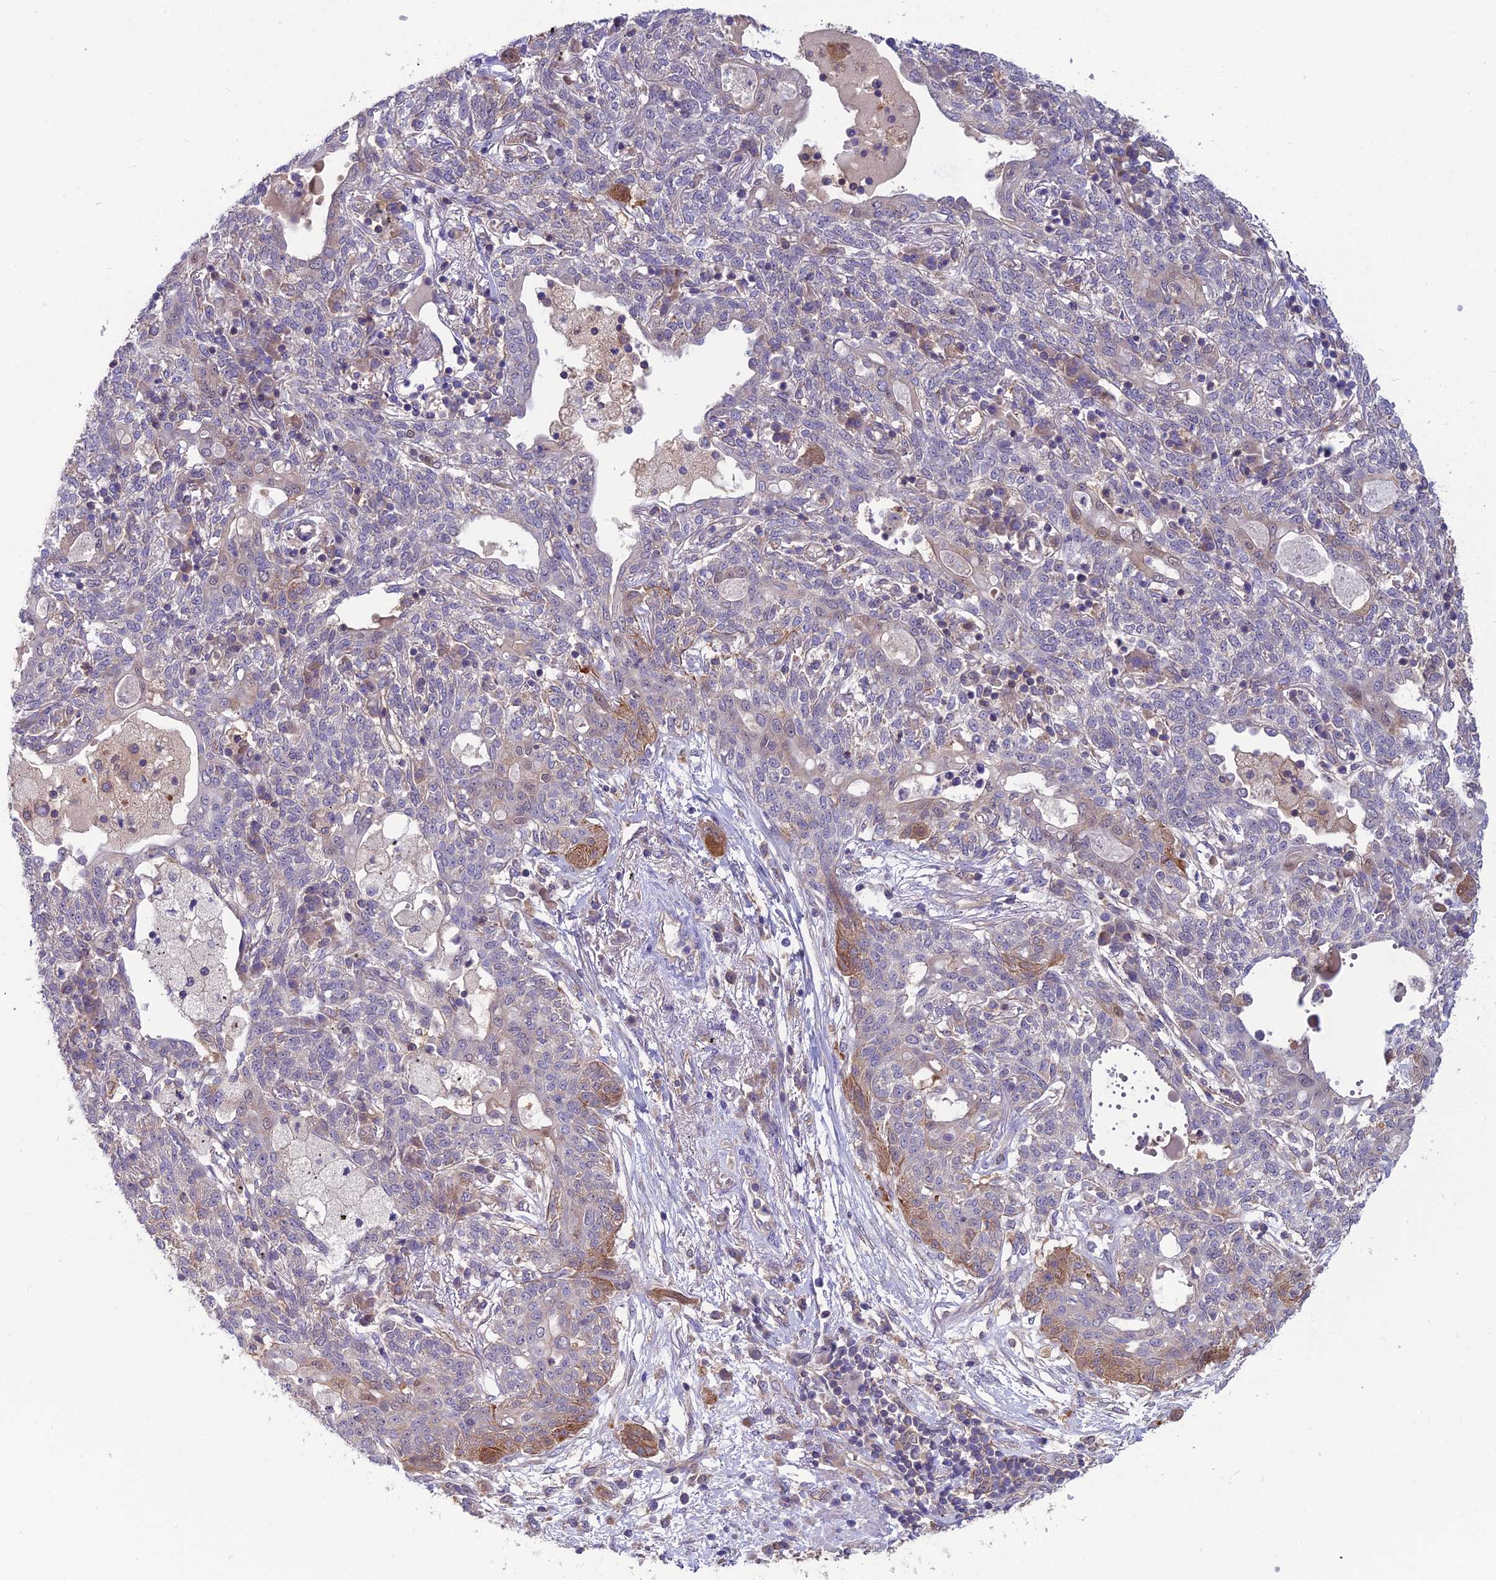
{"staining": {"intensity": "moderate", "quantity": "<25%", "location": "cytoplasmic/membranous"}, "tissue": "lung cancer", "cell_type": "Tumor cells", "image_type": "cancer", "snomed": [{"axis": "morphology", "description": "Squamous cell carcinoma, NOS"}, {"axis": "topography", "description": "Lung"}], "caption": "Protein expression analysis of human lung squamous cell carcinoma reveals moderate cytoplasmic/membranous positivity in about <25% of tumor cells.", "gene": "MVD", "patient": {"sex": "female", "age": 70}}